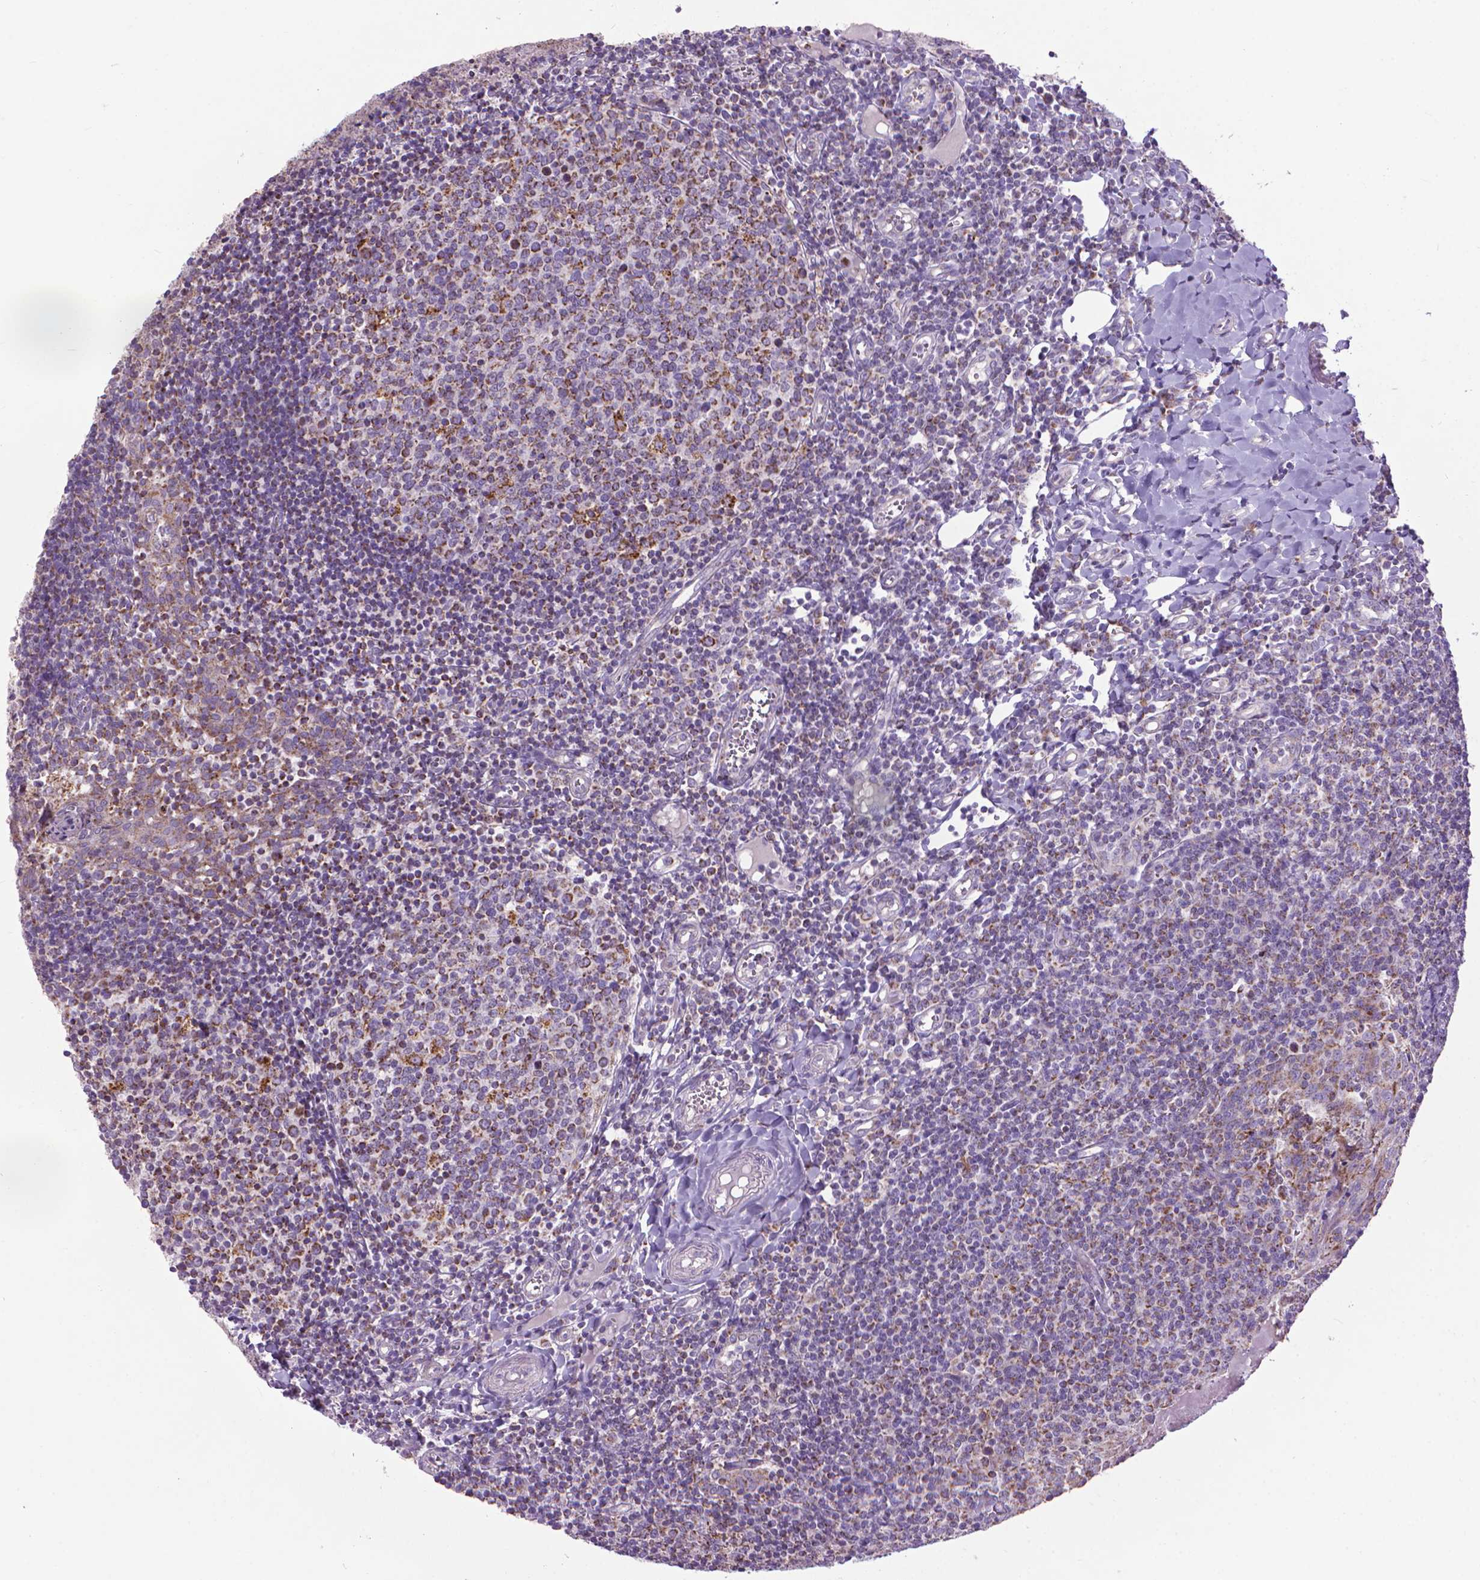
{"staining": {"intensity": "strong", "quantity": "<25%", "location": "cytoplasmic/membranous"}, "tissue": "lymph node", "cell_type": "Germinal center cells", "image_type": "normal", "snomed": [{"axis": "morphology", "description": "Normal tissue, NOS"}, {"axis": "topography", "description": "Lymph node"}], "caption": "The micrograph shows staining of benign lymph node, revealing strong cytoplasmic/membranous protein expression (brown color) within germinal center cells. (DAB (3,3'-diaminobenzidine) IHC, brown staining for protein, blue staining for nuclei).", "gene": "VDAC1", "patient": {"sex": "female", "age": 21}}